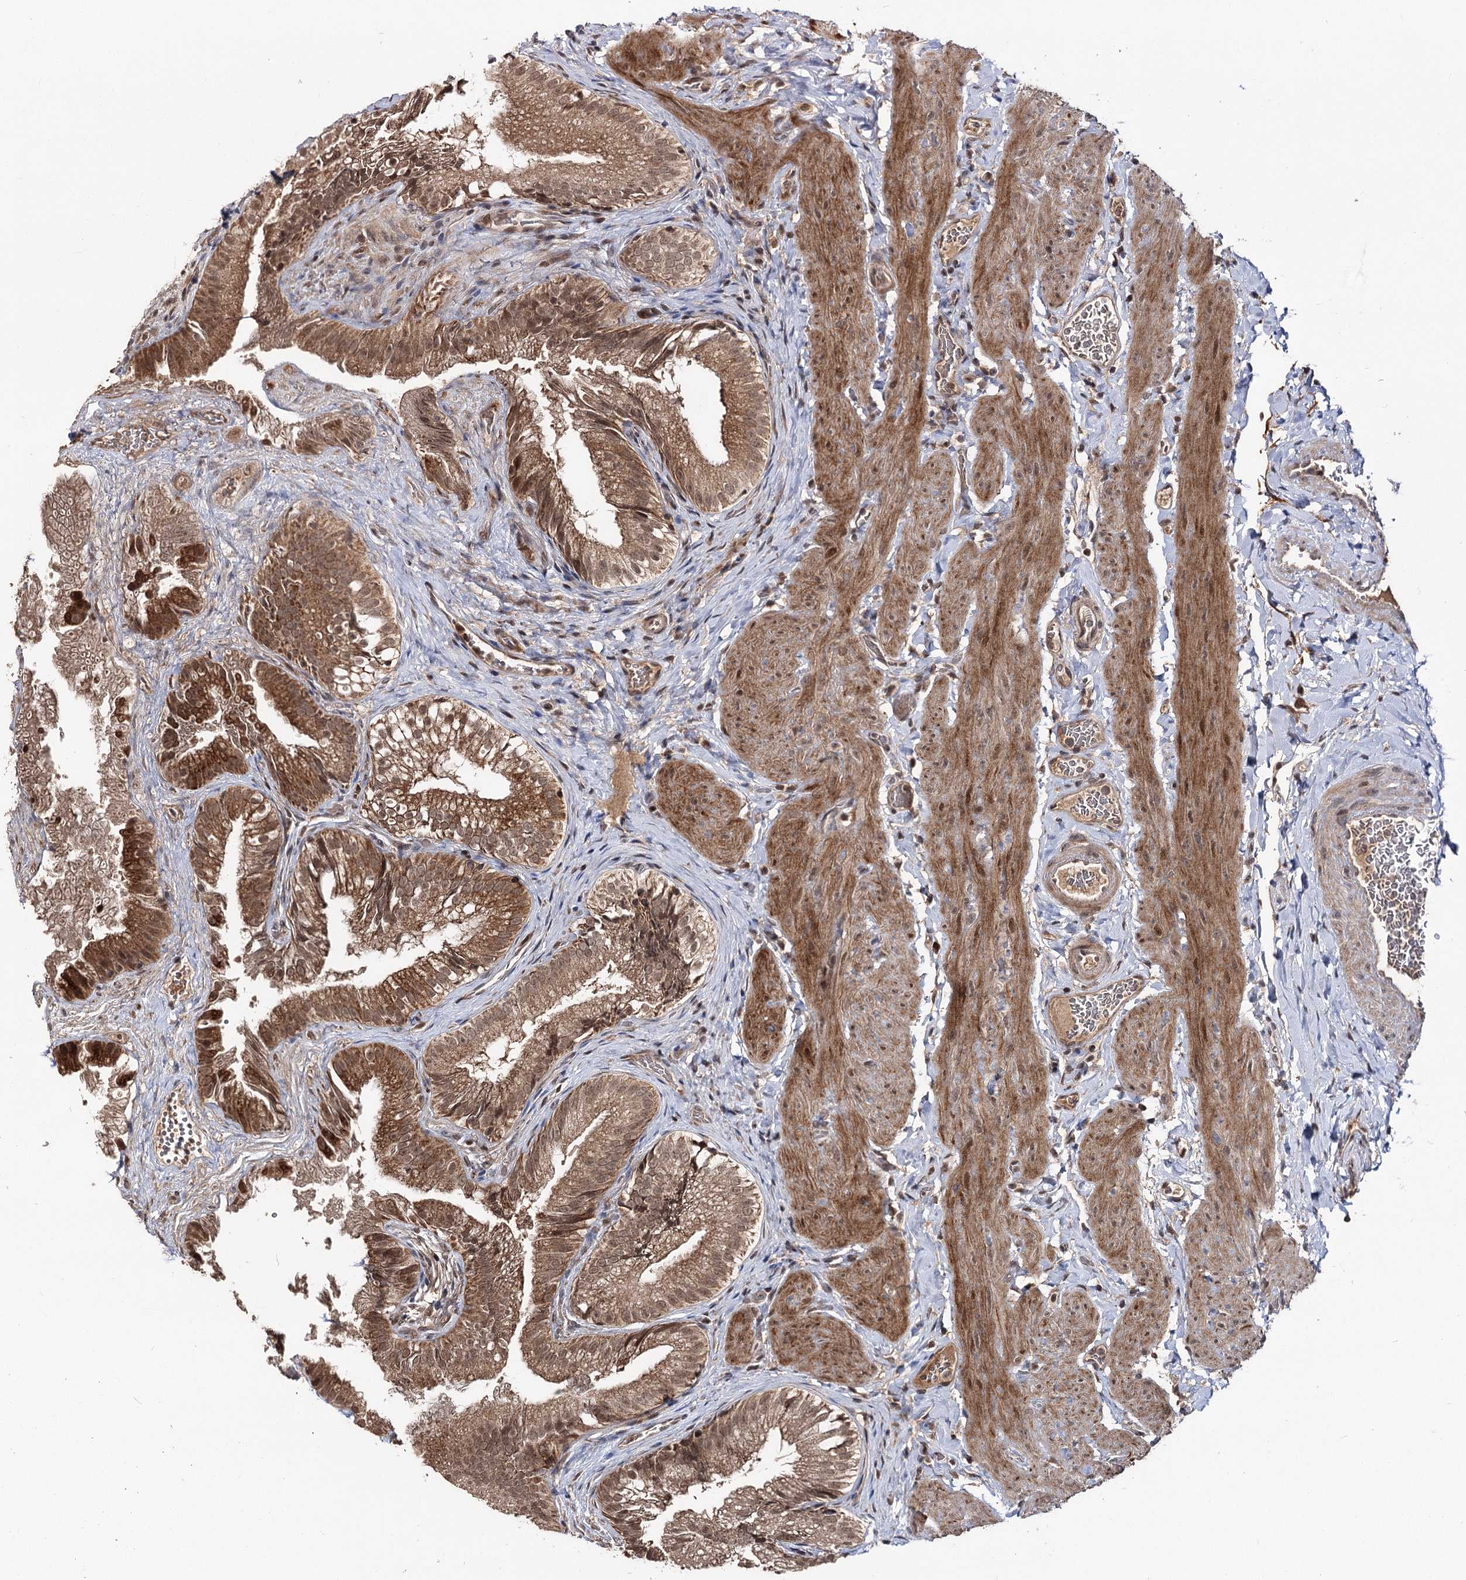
{"staining": {"intensity": "strong", "quantity": ">75%", "location": "cytoplasmic/membranous,nuclear"}, "tissue": "gallbladder", "cell_type": "Glandular cells", "image_type": "normal", "snomed": [{"axis": "morphology", "description": "Normal tissue, NOS"}, {"axis": "topography", "description": "Gallbladder"}], "caption": "An image of gallbladder stained for a protein exhibits strong cytoplasmic/membranous,nuclear brown staining in glandular cells. The staining was performed using DAB, with brown indicating positive protein expression. Nuclei are stained blue with hematoxylin.", "gene": "FAM53B", "patient": {"sex": "female", "age": 30}}